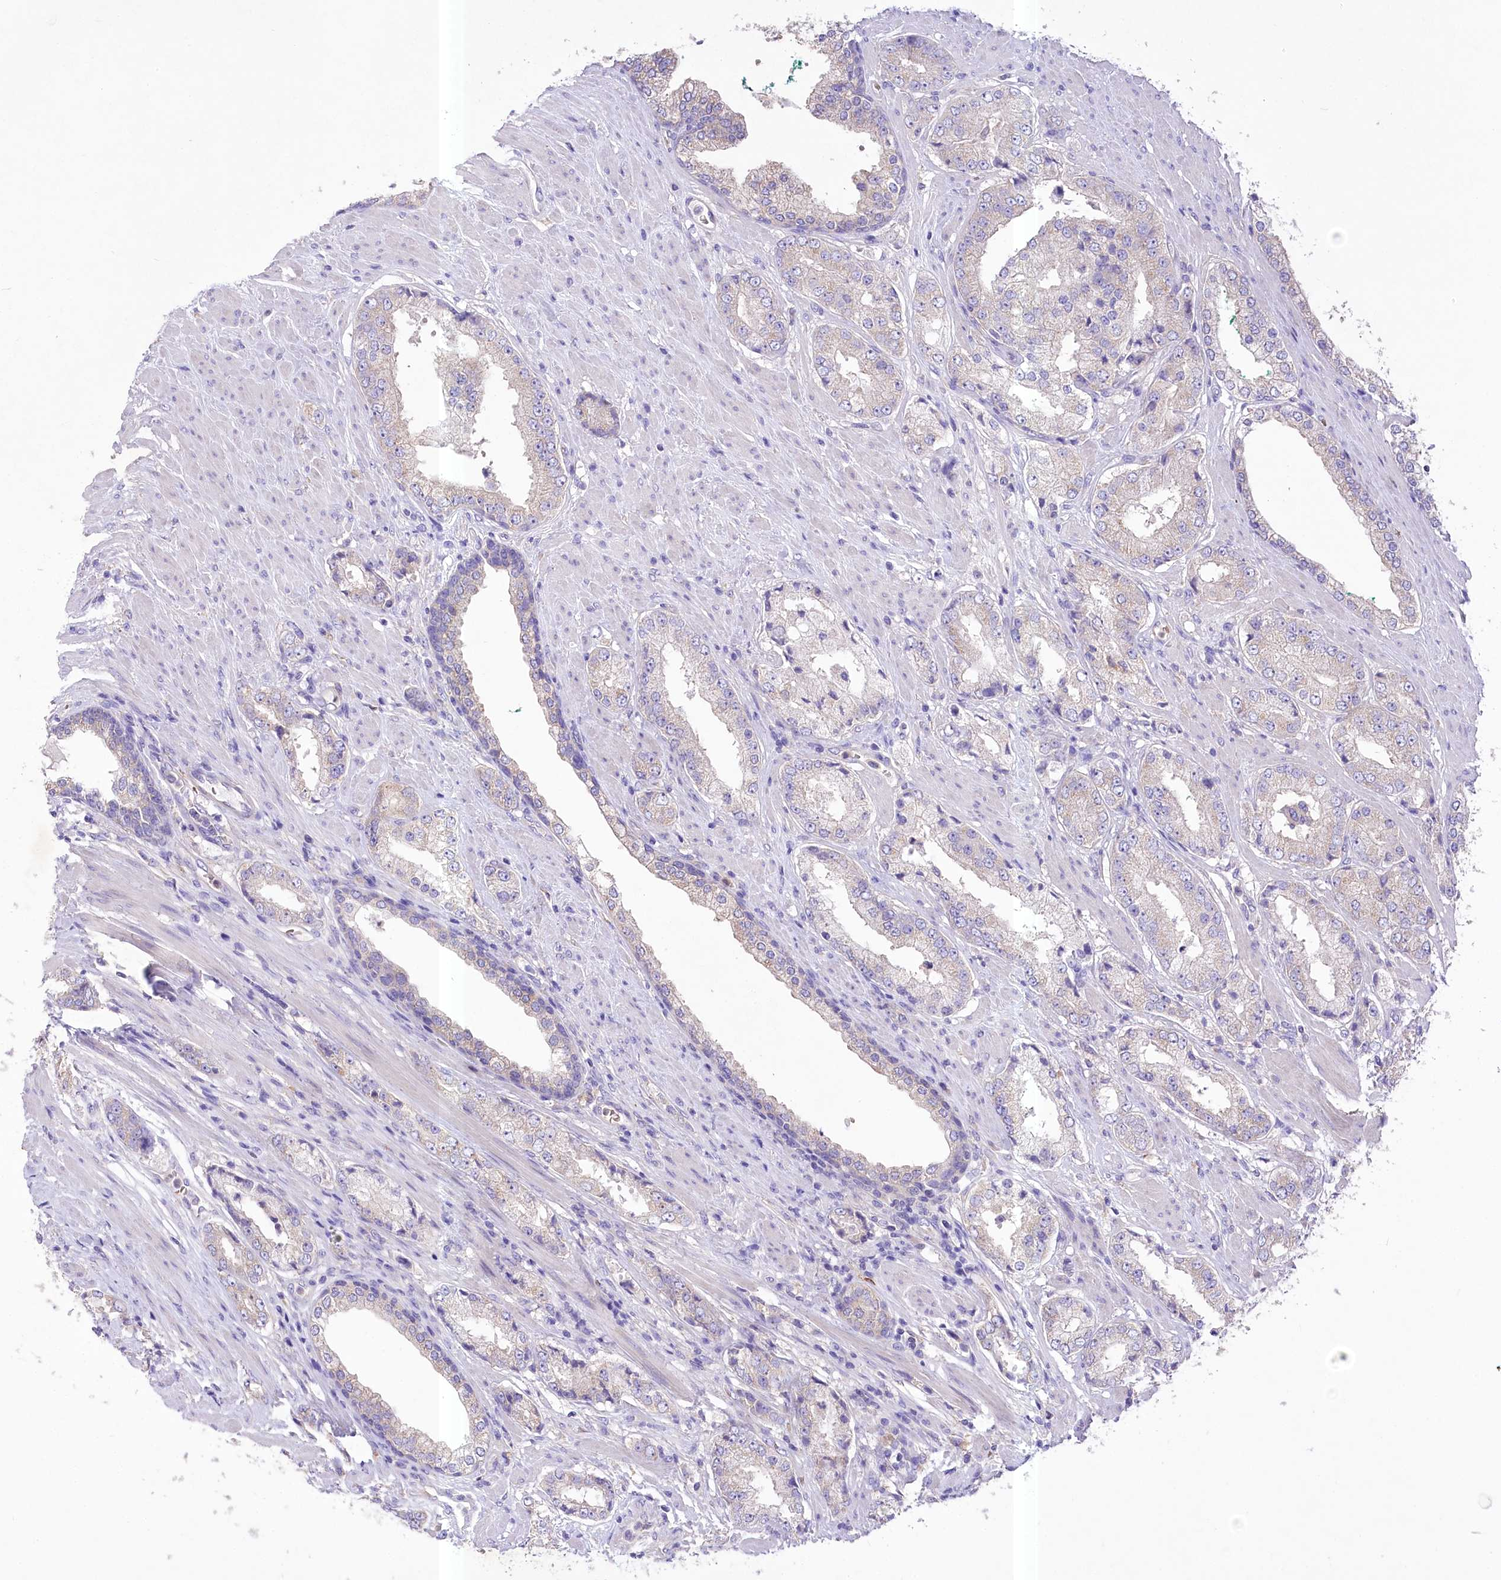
{"staining": {"intensity": "negative", "quantity": "none", "location": "none"}, "tissue": "prostate cancer", "cell_type": "Tumor cells", "image_type": "cancer", "snomed": [{"axis": "morphology", "description": "Adenocarcinoma, Low grade"}, {"axis": "topography", "description": "Prostate"}], "caption": "There is no significant staining in tumor cells of prostate adenocarcinoma (low-grade).", "gene": "PRSS53", "patient": {"sex": "male", "age": 67}}